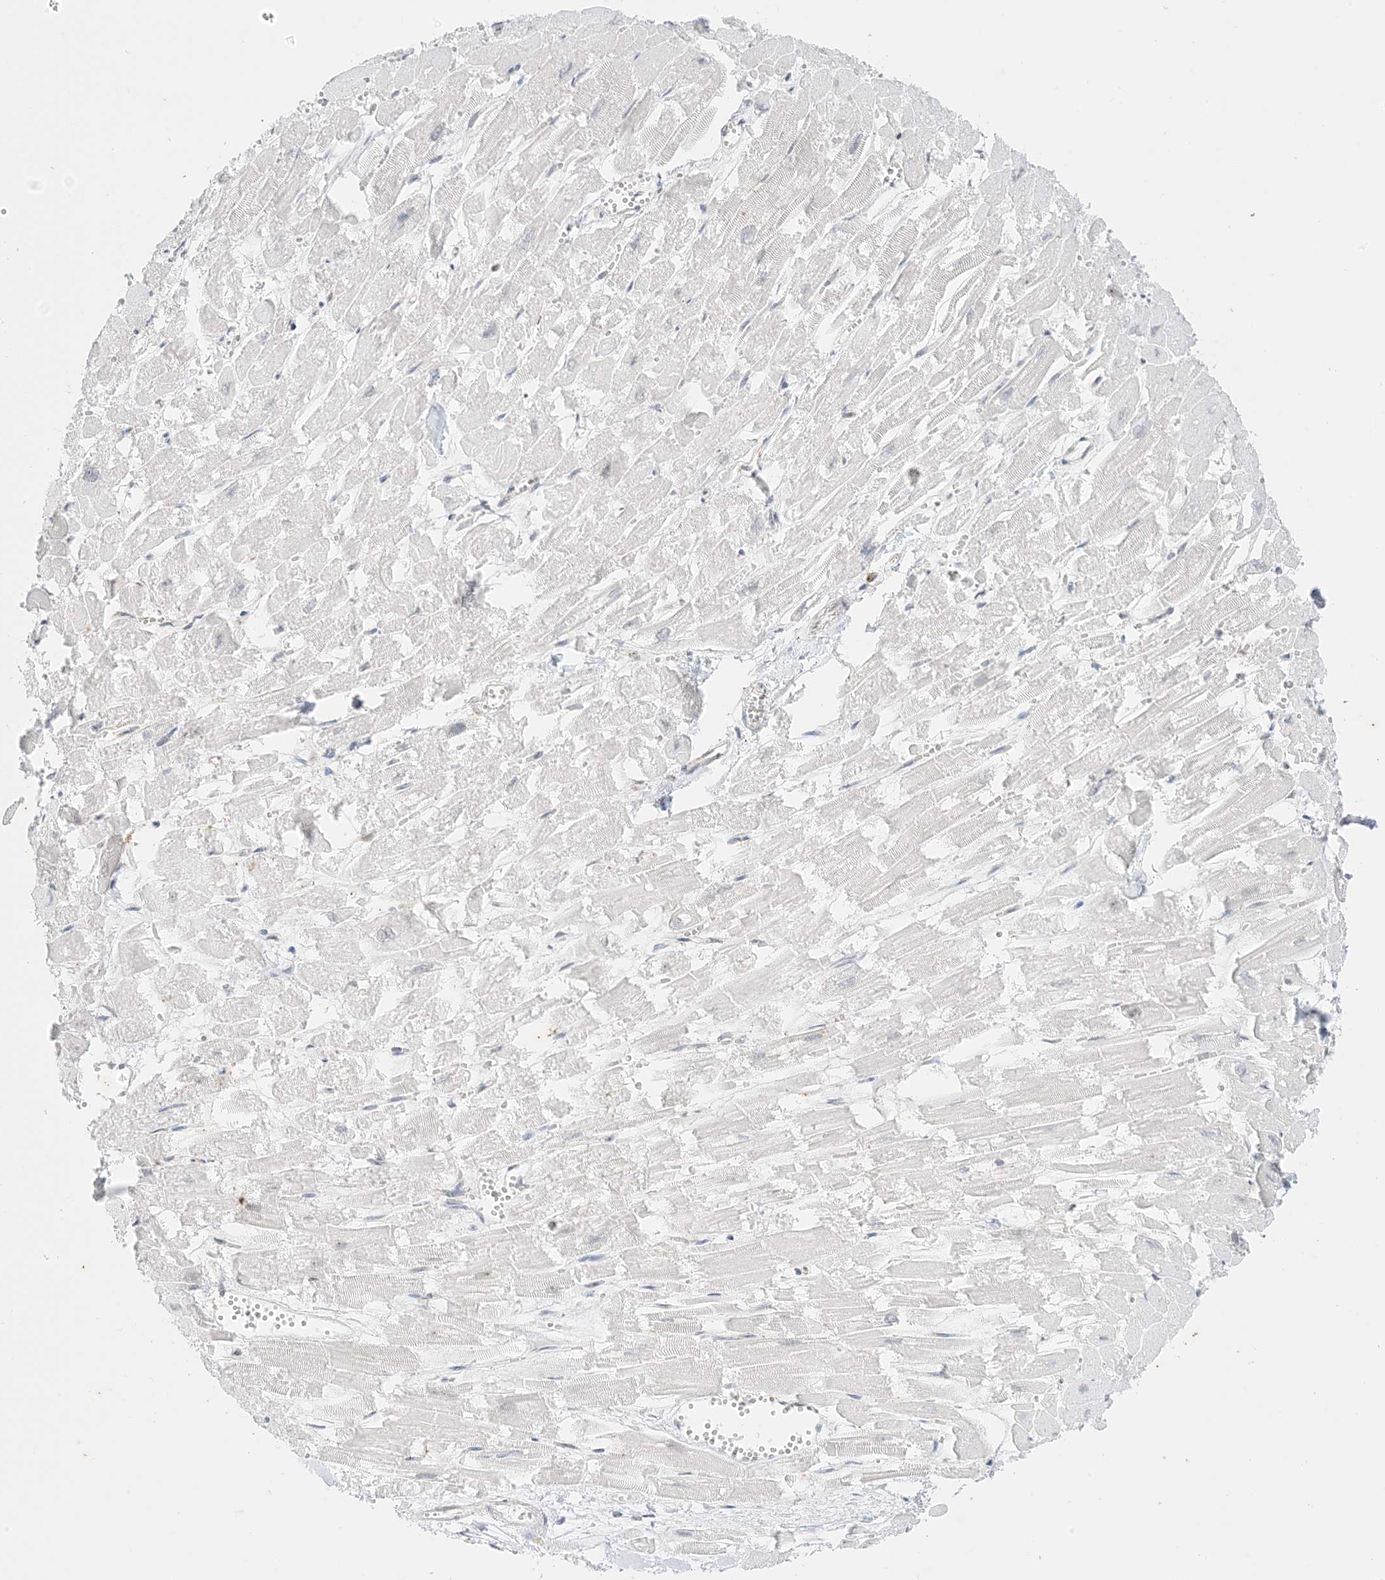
{"staining": {"intensity": "negative", "quantity": "none", "location": "none"}, "tissue": "heart muscle", "cell_type": "Cardiomyocytes", "image_type": "normal", "snomed": [{"axis": "morphology", "description": "Normal tissue, NOS"}, {"axis": "topography", "description": "Heart"}], "caption": "Photomicrograph shows no significant protein staining in cardiomyocytes of benign heart muscle.", "gene": "RAC1", "patient": {"sex": "male", "age": 54}}